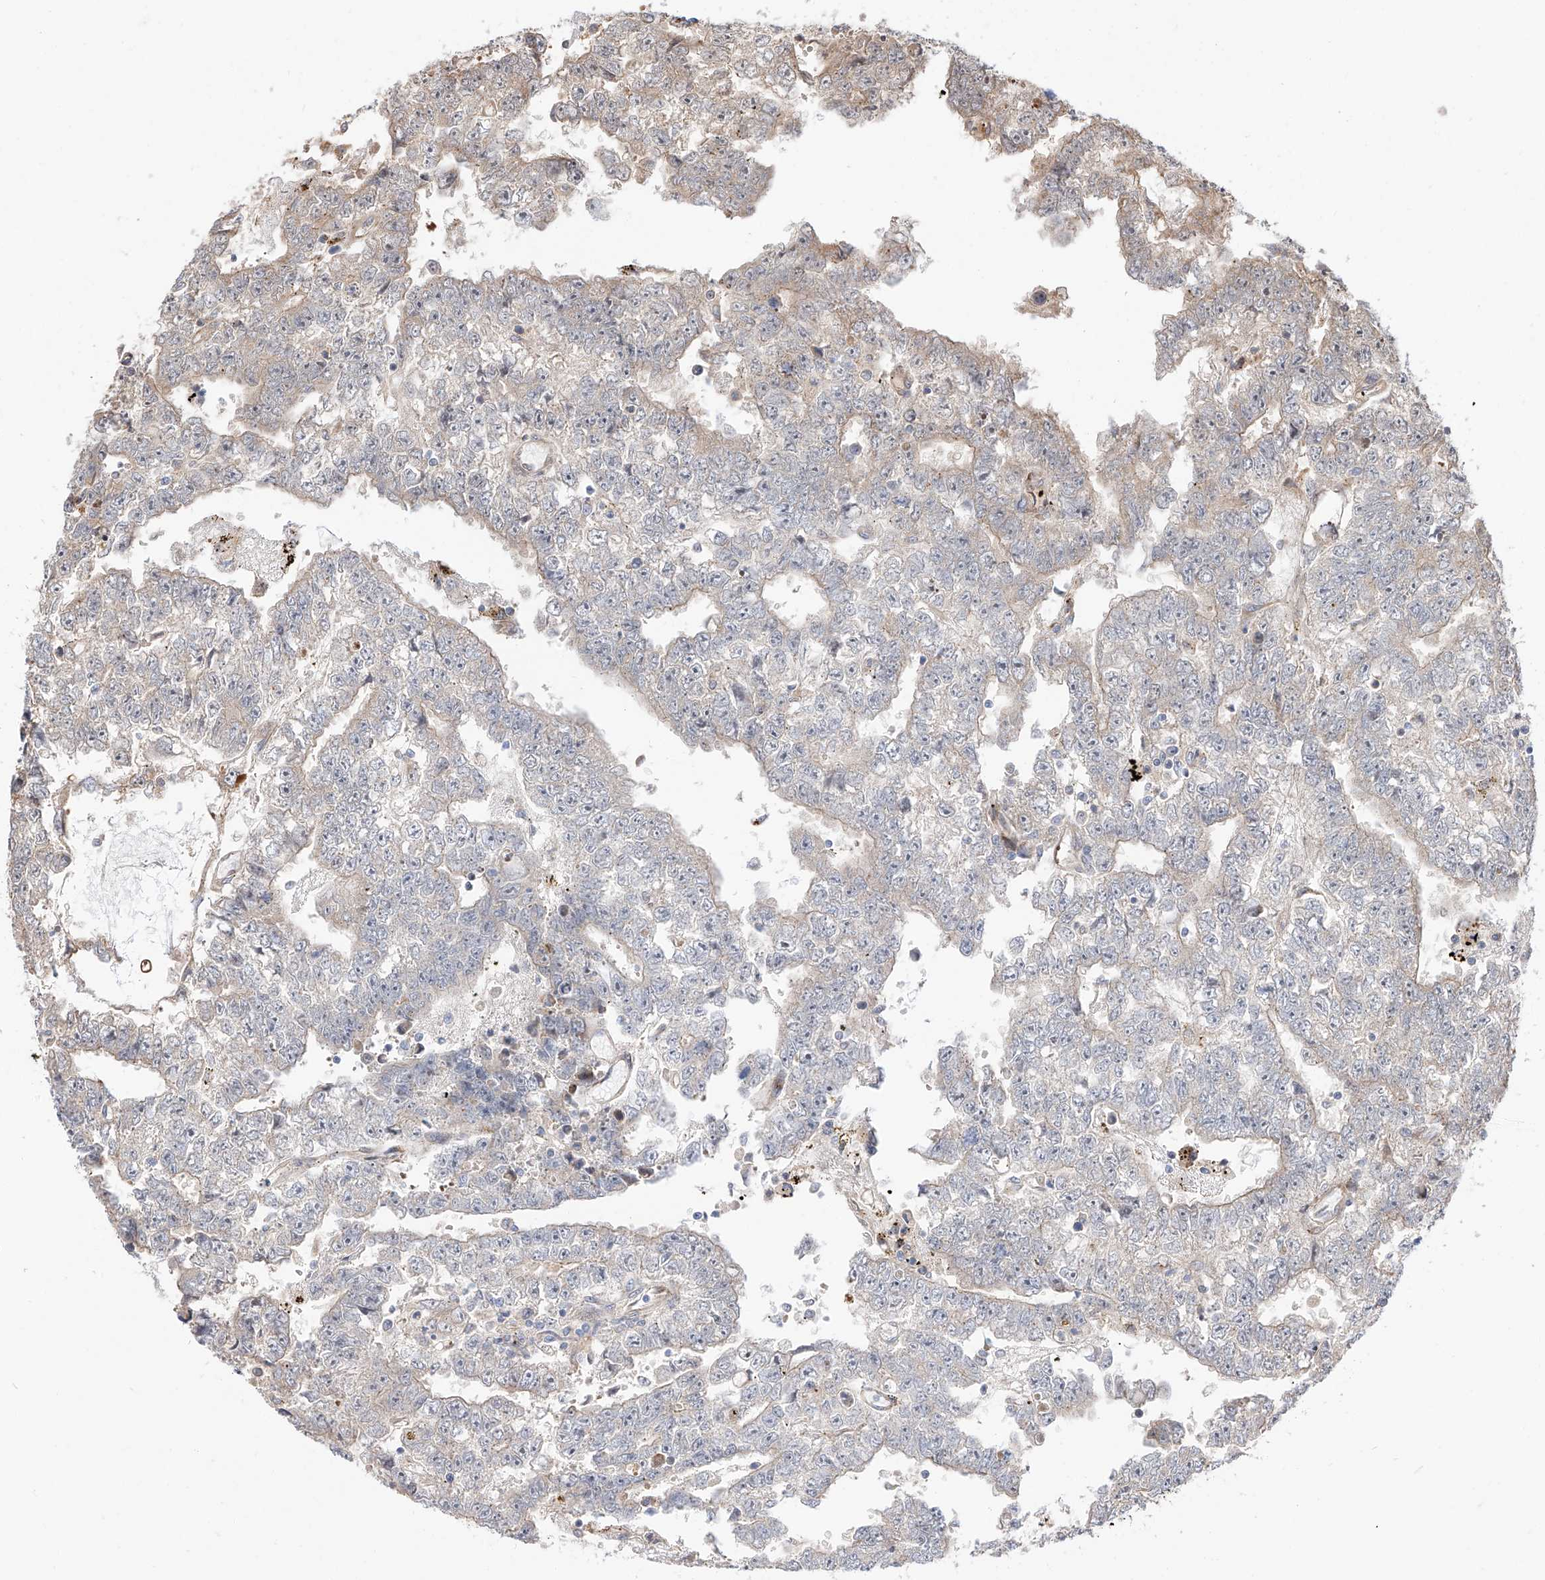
{"staining": {"intensity": "negative", "quantity": "none", "location": "none"}, "tissue": "testis cancer", "cell_type": "Tumor cells", "image_type": "cancer", "snomed": [{"axis": "morphology", "description": "Carcinoma, Embryonal, NOS"}, {"axis": "topography", "description": "Testis"}], "caption": "Protein analysis of embryonal carcinoma (testis) displays no significant positivity in tumor cells.", "gene": "DIRAS3", "patient": {"sex": "male", "age": 25}}